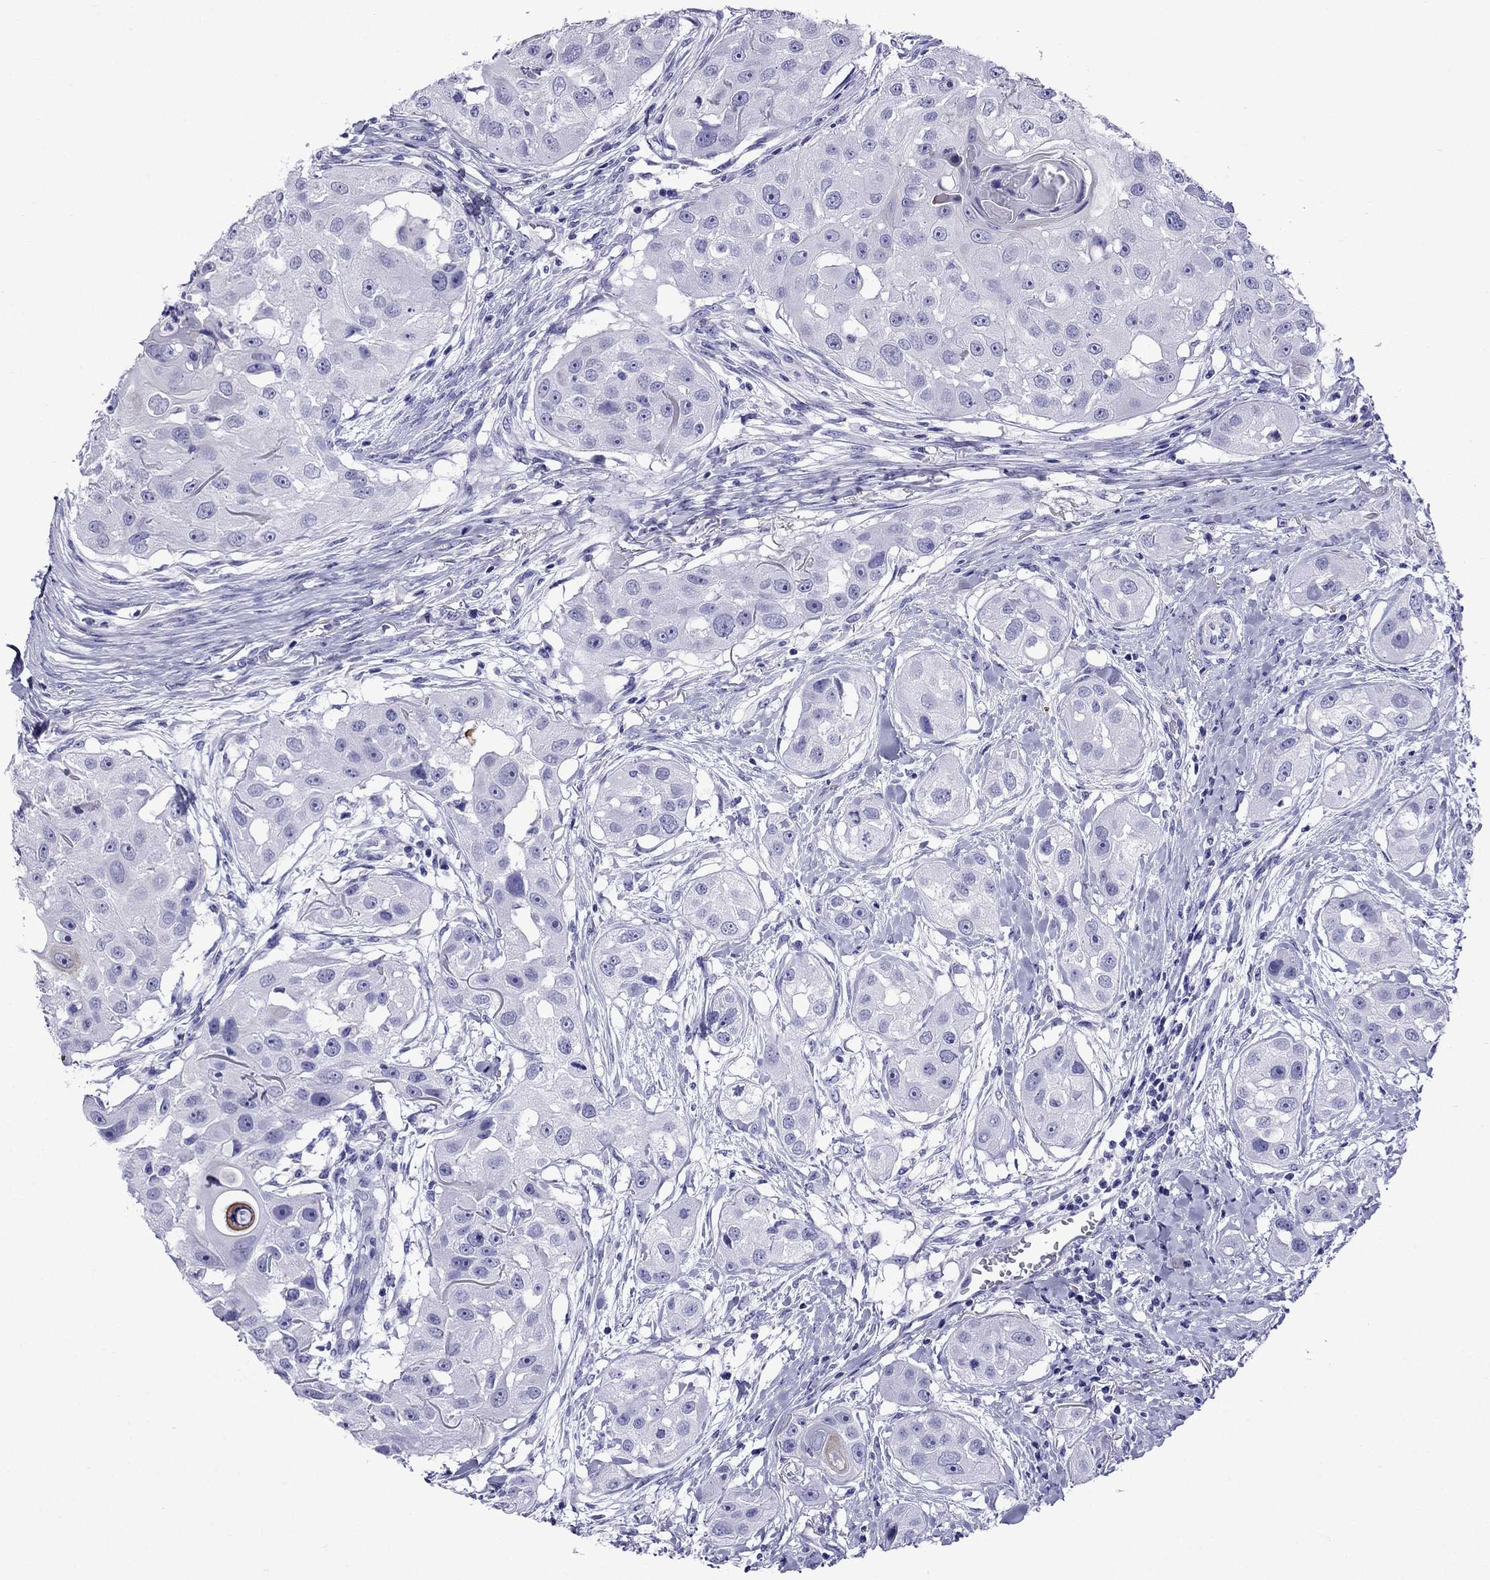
{"staining": {"intensity": "negative", "quantity": "none", "location": "none"}, "tissue": "head and neck cancer", "cell_type": "Tumor cells", "image_type": "cancer", "snomed": [{"axis": "morphology", "description": "Squamous cell carcinoma, NOS"}, {"axis": "topography", "description": "Head-Neck"}], "caption": "The image exhibits no significant positivity in tumor cells of head and neck cancer.", "gene": "CRYBA1", "patient": {"sex": "male", "age": 51}}